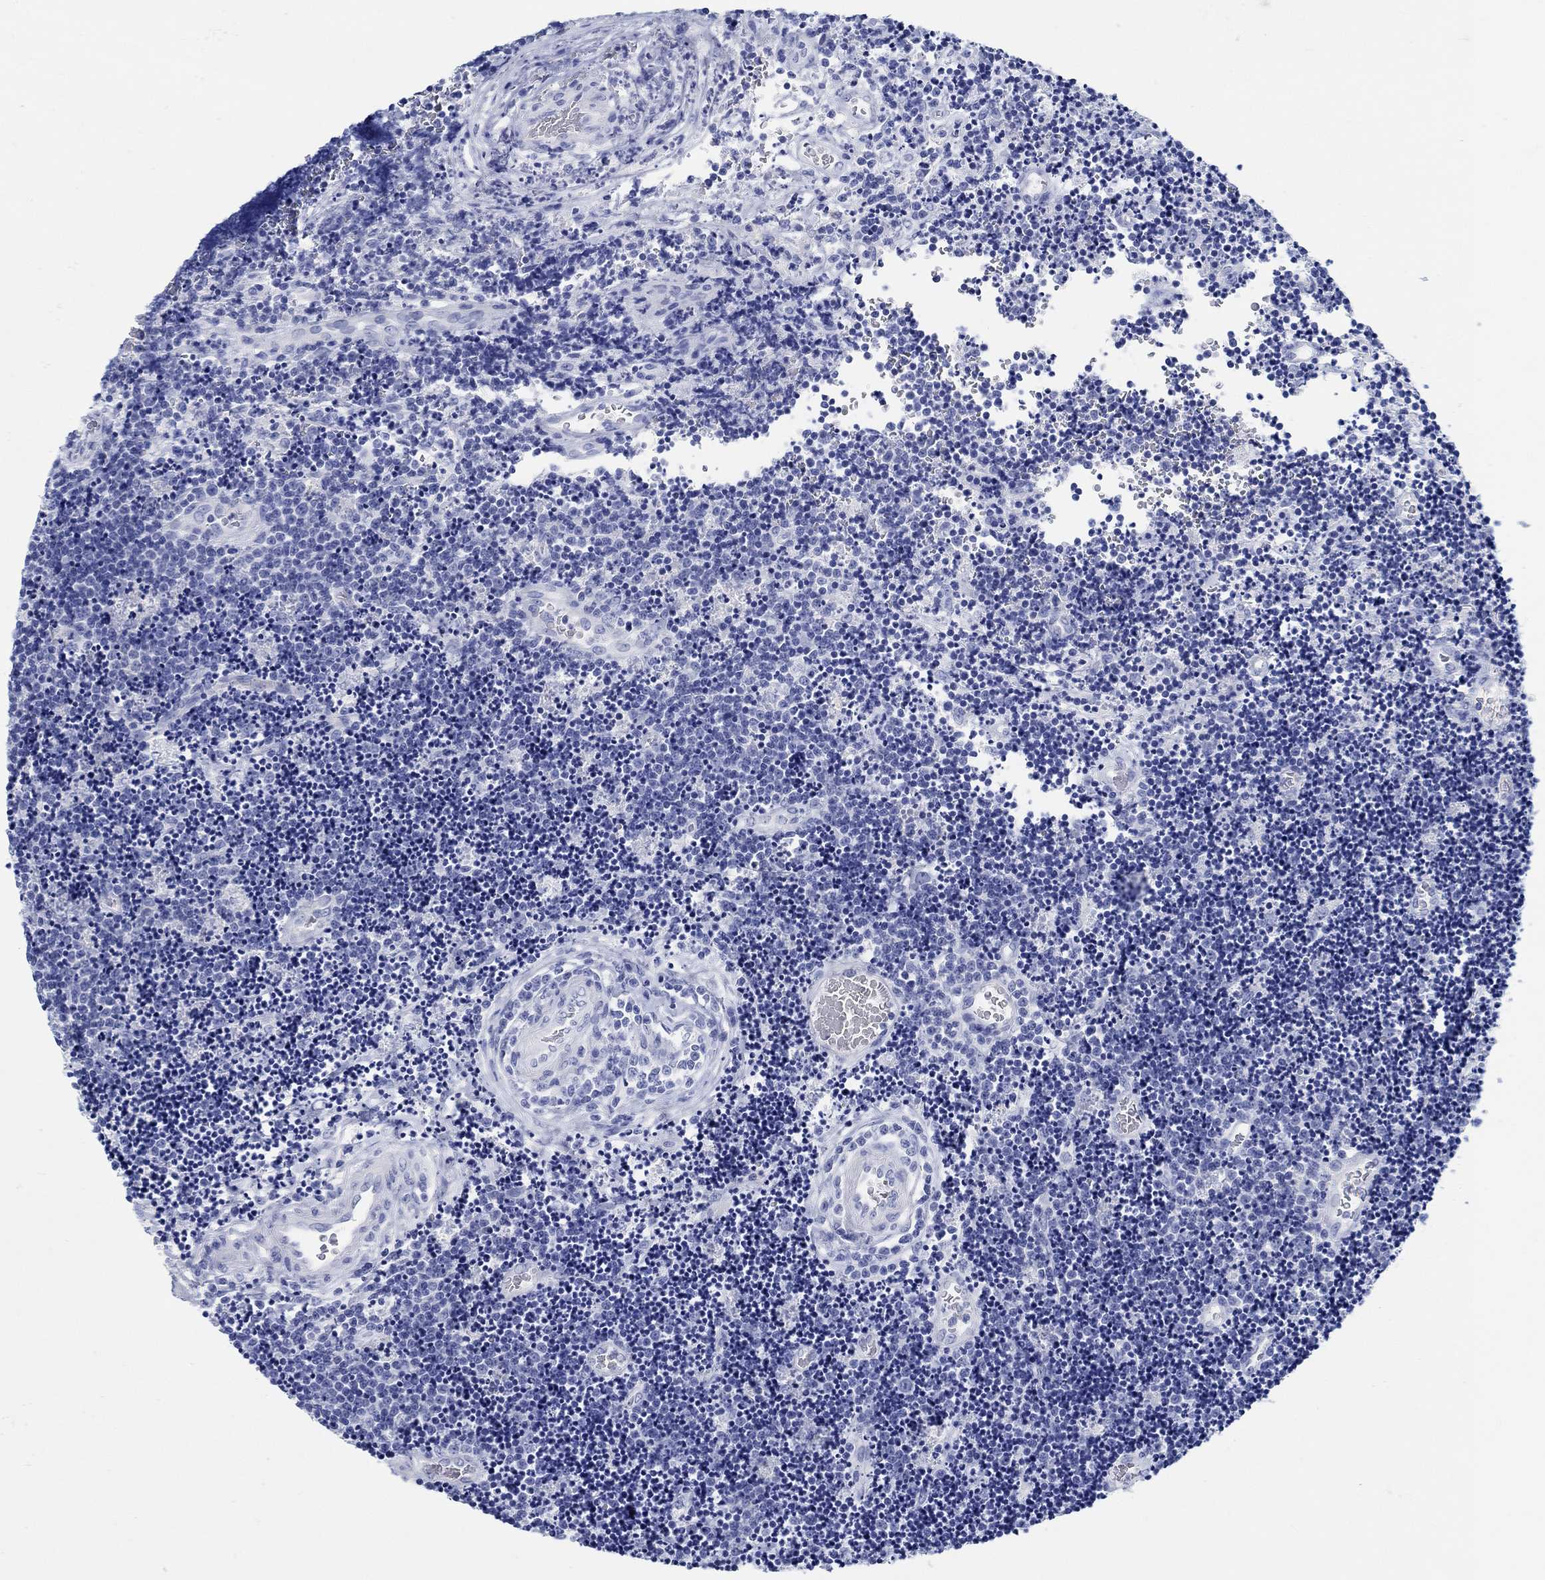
{"staining": {"intensity": "negative", "quantity": "none", "location": "none"}, "tissue": "lymphoma", "cell_type": "Tumor cells", "image_type": "cancer", "snomed": [{"axis": "morphology", "description": "Malignant lymphoma, non-Hodgkin's type, Low grade"}, {"axis": "topography", "description": "Brain"}], "caption": "The IHC histopathology image has no significant expression in tumor cells of malignant lymphoma, non-Hodgkin's type (low-grade) tissue.", "gene": "RD3L", "patient": {"sex": "female", "age": 66}}